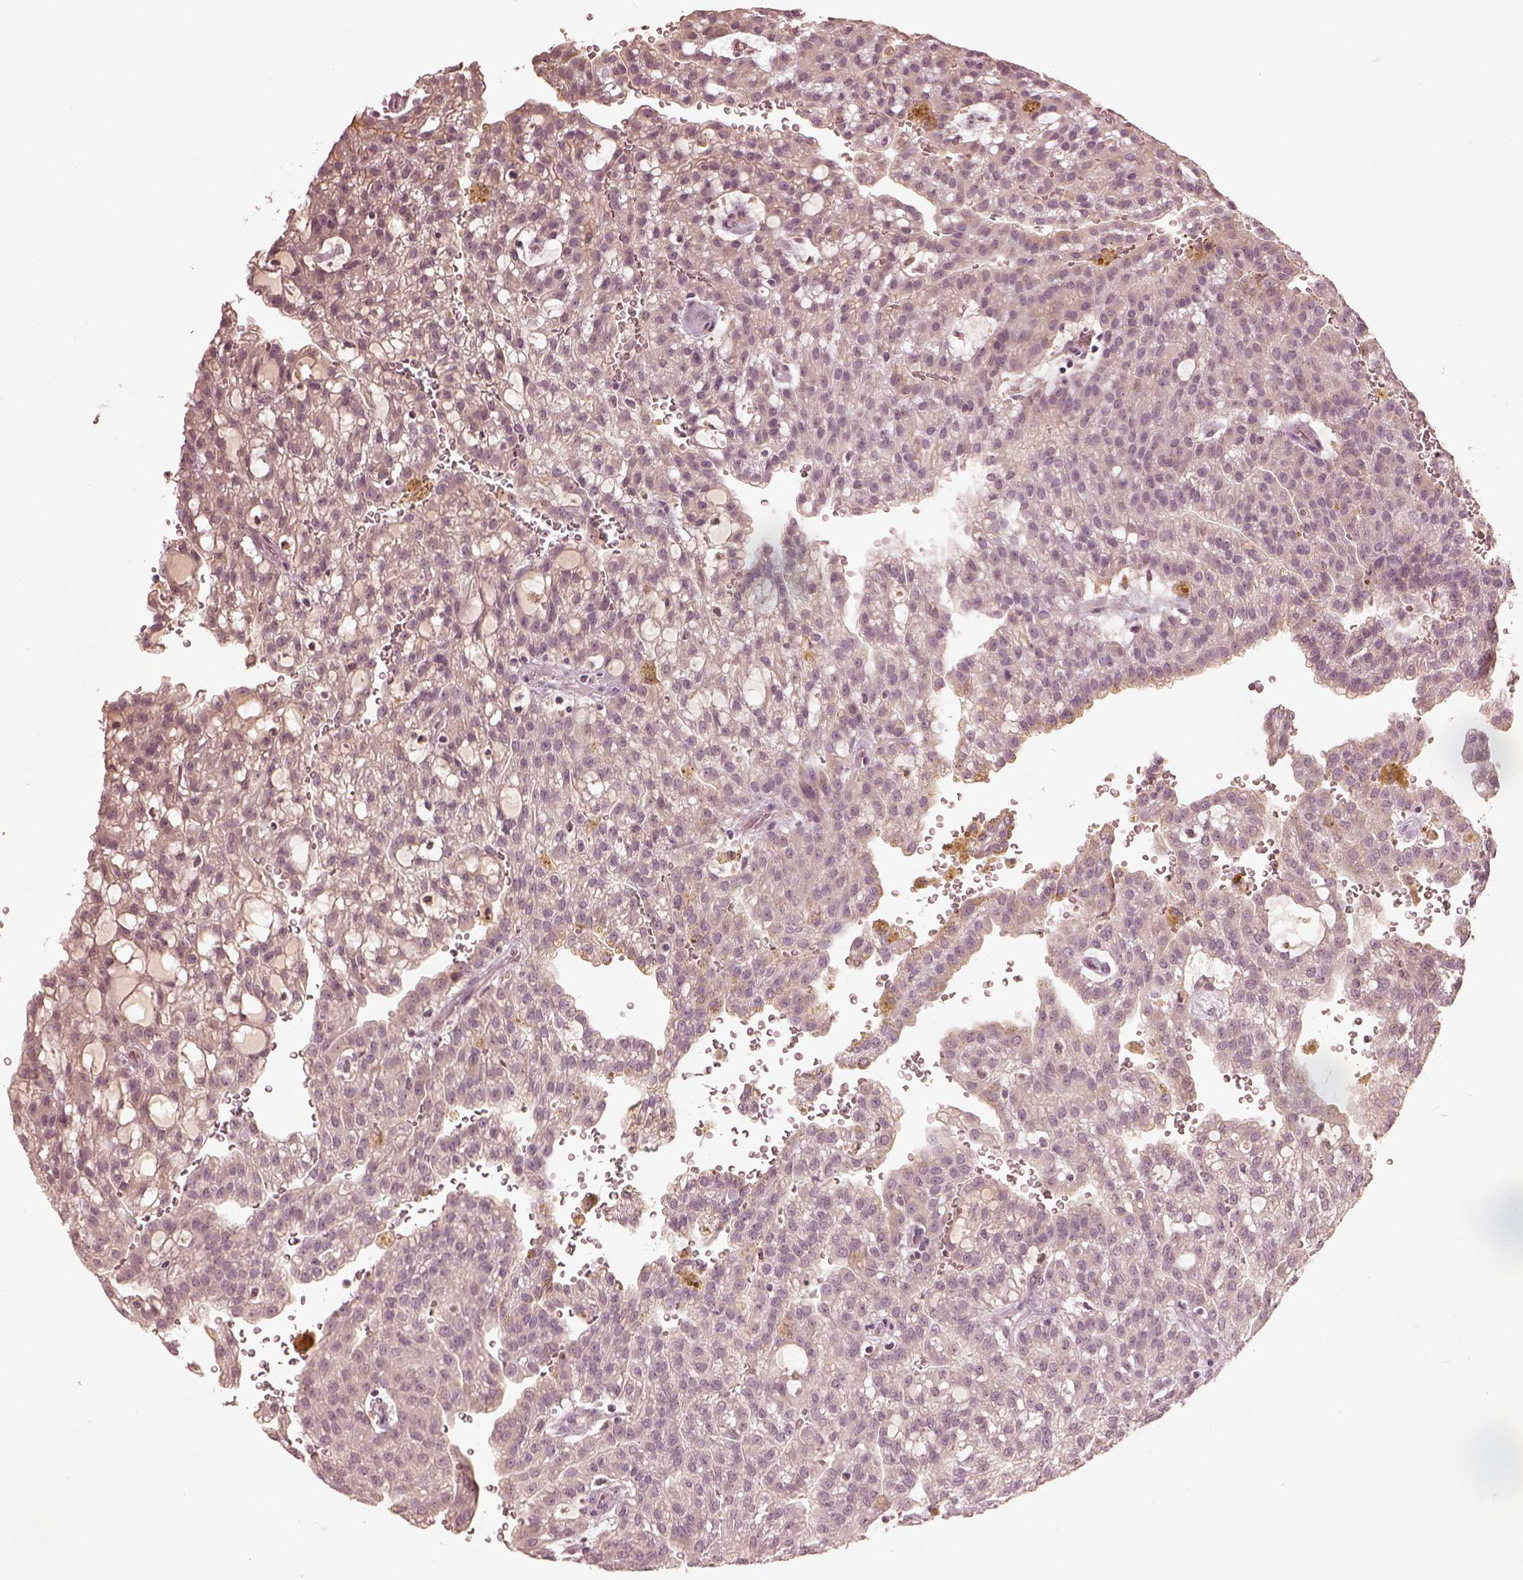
{"staining": {"intensity": "negative", "quantity": "none", "location": "none"}, "tissue": "renal cancer", "cell_type": "Tumor cells", "image_type": "cancer", "snomed": [{"axis": "morphology", "description": "Adenocarcinoma, NOS"}, {"axis": "topography", "description": "Kidney"}], "caption": "Immunohistochemical staining of human adenocarcinoma (renal) shows no significant positivity in tumor cells.", "gene": "CALR3", "patient": {"sex": "male", "age": 63}}